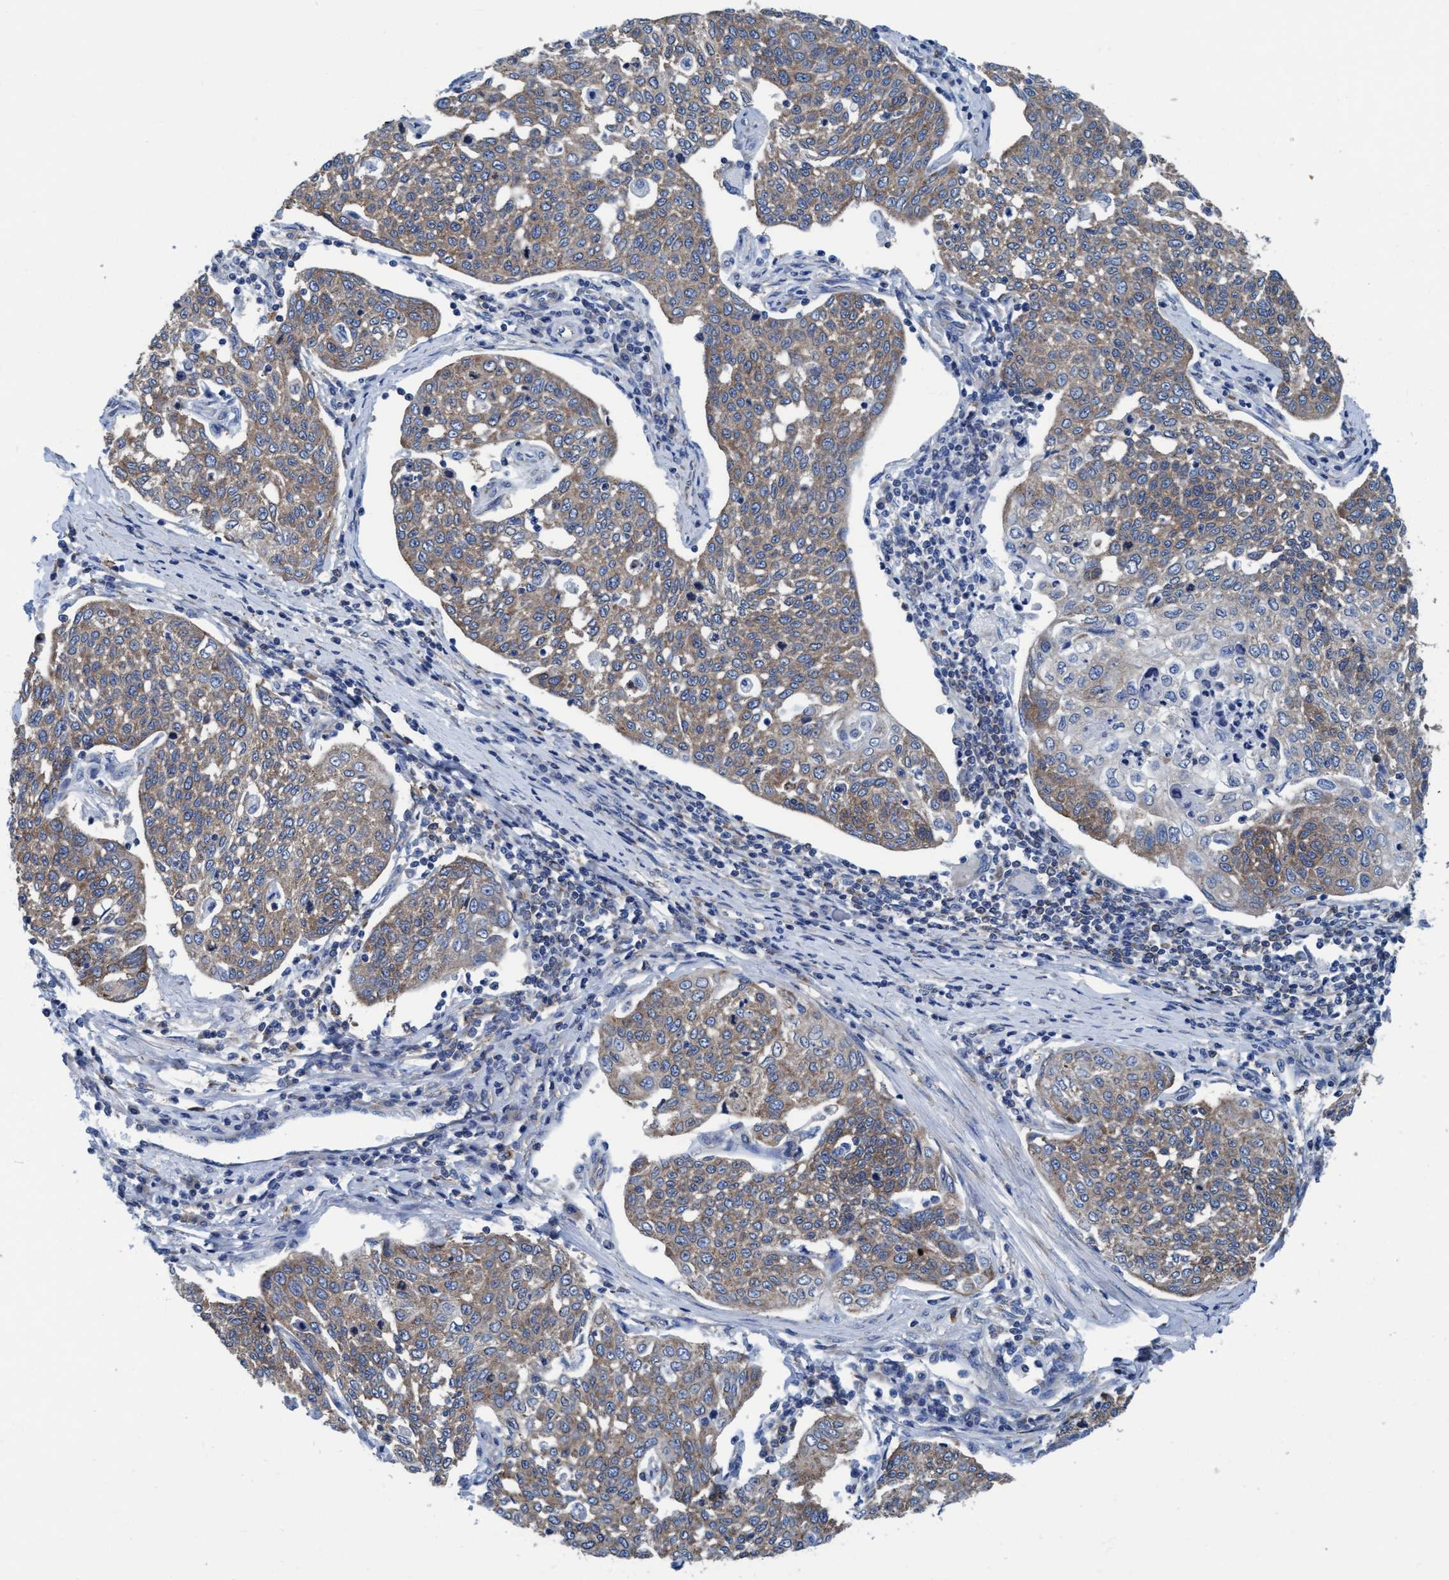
{"staining": {"intensity": "weak", "quantity": ">75%", "location": "cytoplasmic/membranous"}, "tissue": "cervical cancer", "cell_type": "Tumor cells", "image_type": "cancer", "snomed": [{"axis": "morphology", "description": "Squamous cell carcinoma, NOS"}, {"axis": "topography", "description": "Cervix"}], "caption": "IHC staining of cervical cancer, which exhibits low levels of weak cytoplasmic/membranous expression in approximately >75% of tumor cells indicating weak cytoplasmic/membranous protein staining. The staining was performed using DAB (3,3'-diaminobenzidine) (brown) for protein detection and nuclei were counterstained in hematoxylin (blue).", "gene": "NMT1", "patient": {"sex": "female", "age": 34}}